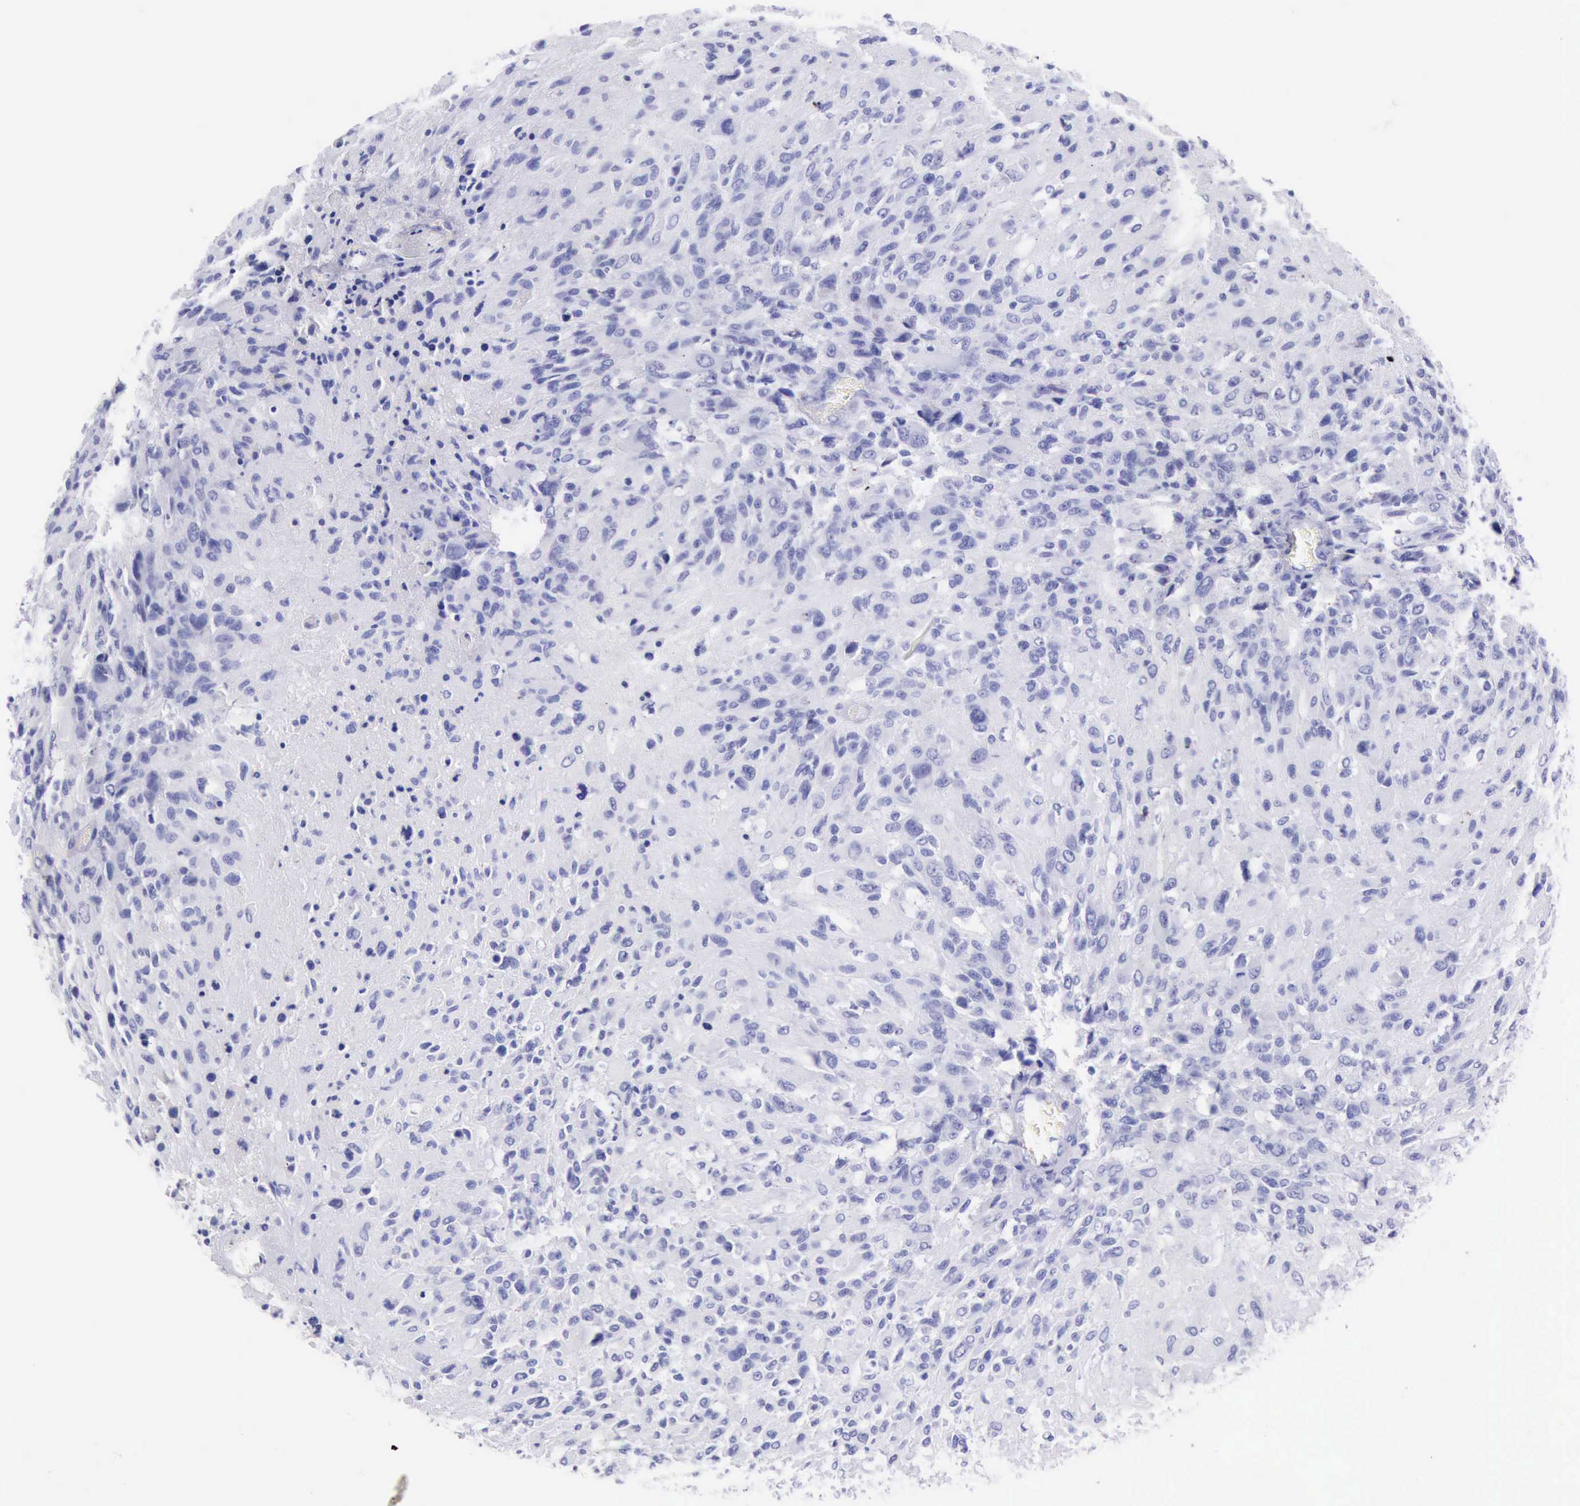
{"staining": {"intensity": "negative", "quantity": "none", "location": "none"}, "tissue": "glioma", "cell_type": "Tumor cells", "image_type": "cancer", "snomed": [{"axis": "morphology", "description": "Glioma, malignant, High grade"}, {"axis": "topography", "description": "Brain"}], "caption": "Human malignant glioma (high-grade) stained for a protein using IHC exhibits no expression in tumor cells.", "gene": "KRT8", "patient": {"sex": "male", "age": 69}}